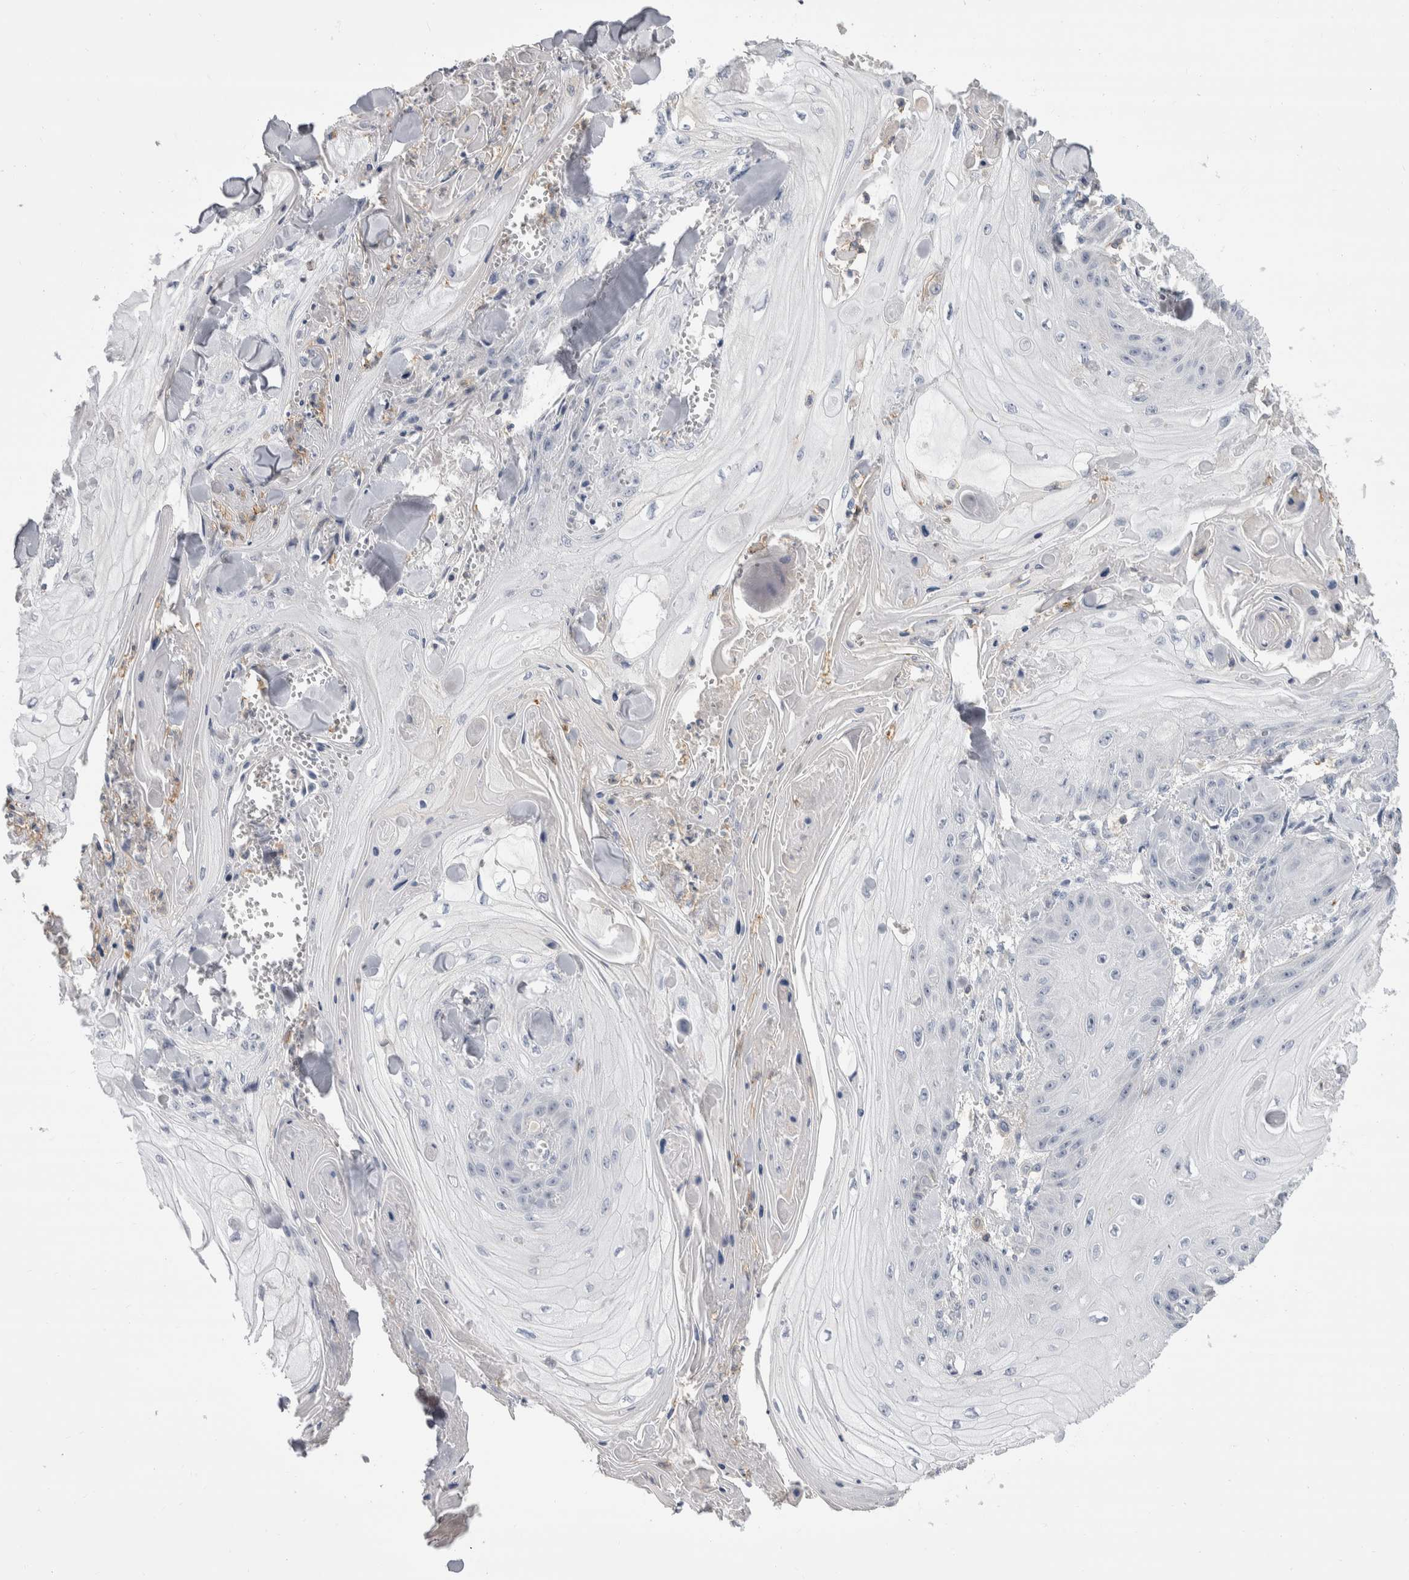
{"staining": {"intensity": "negative", "quantity": "none", "location": "none"}, "tissue": "skin cancer", "cell_type": "Tumor cells", "image_type": "cancer", "snomed": [{"axis": "morphology", "description": "Squamous cell carcinoma, NOS"}, {"axis": "topography", "description": "Skin"}], "caption": "DAB immunohistochemical staining of human squamous cell carcinoma (skin) demonstrates no significant staining in tumor cells. The staining was performed using DAB to visualize the protein expression in brown, while the nuclei were stained in blue with hematoxylin (Magnification: 20x).", "gene": "CEP295NL", "patient": {"sex": "male", "age": 74}}